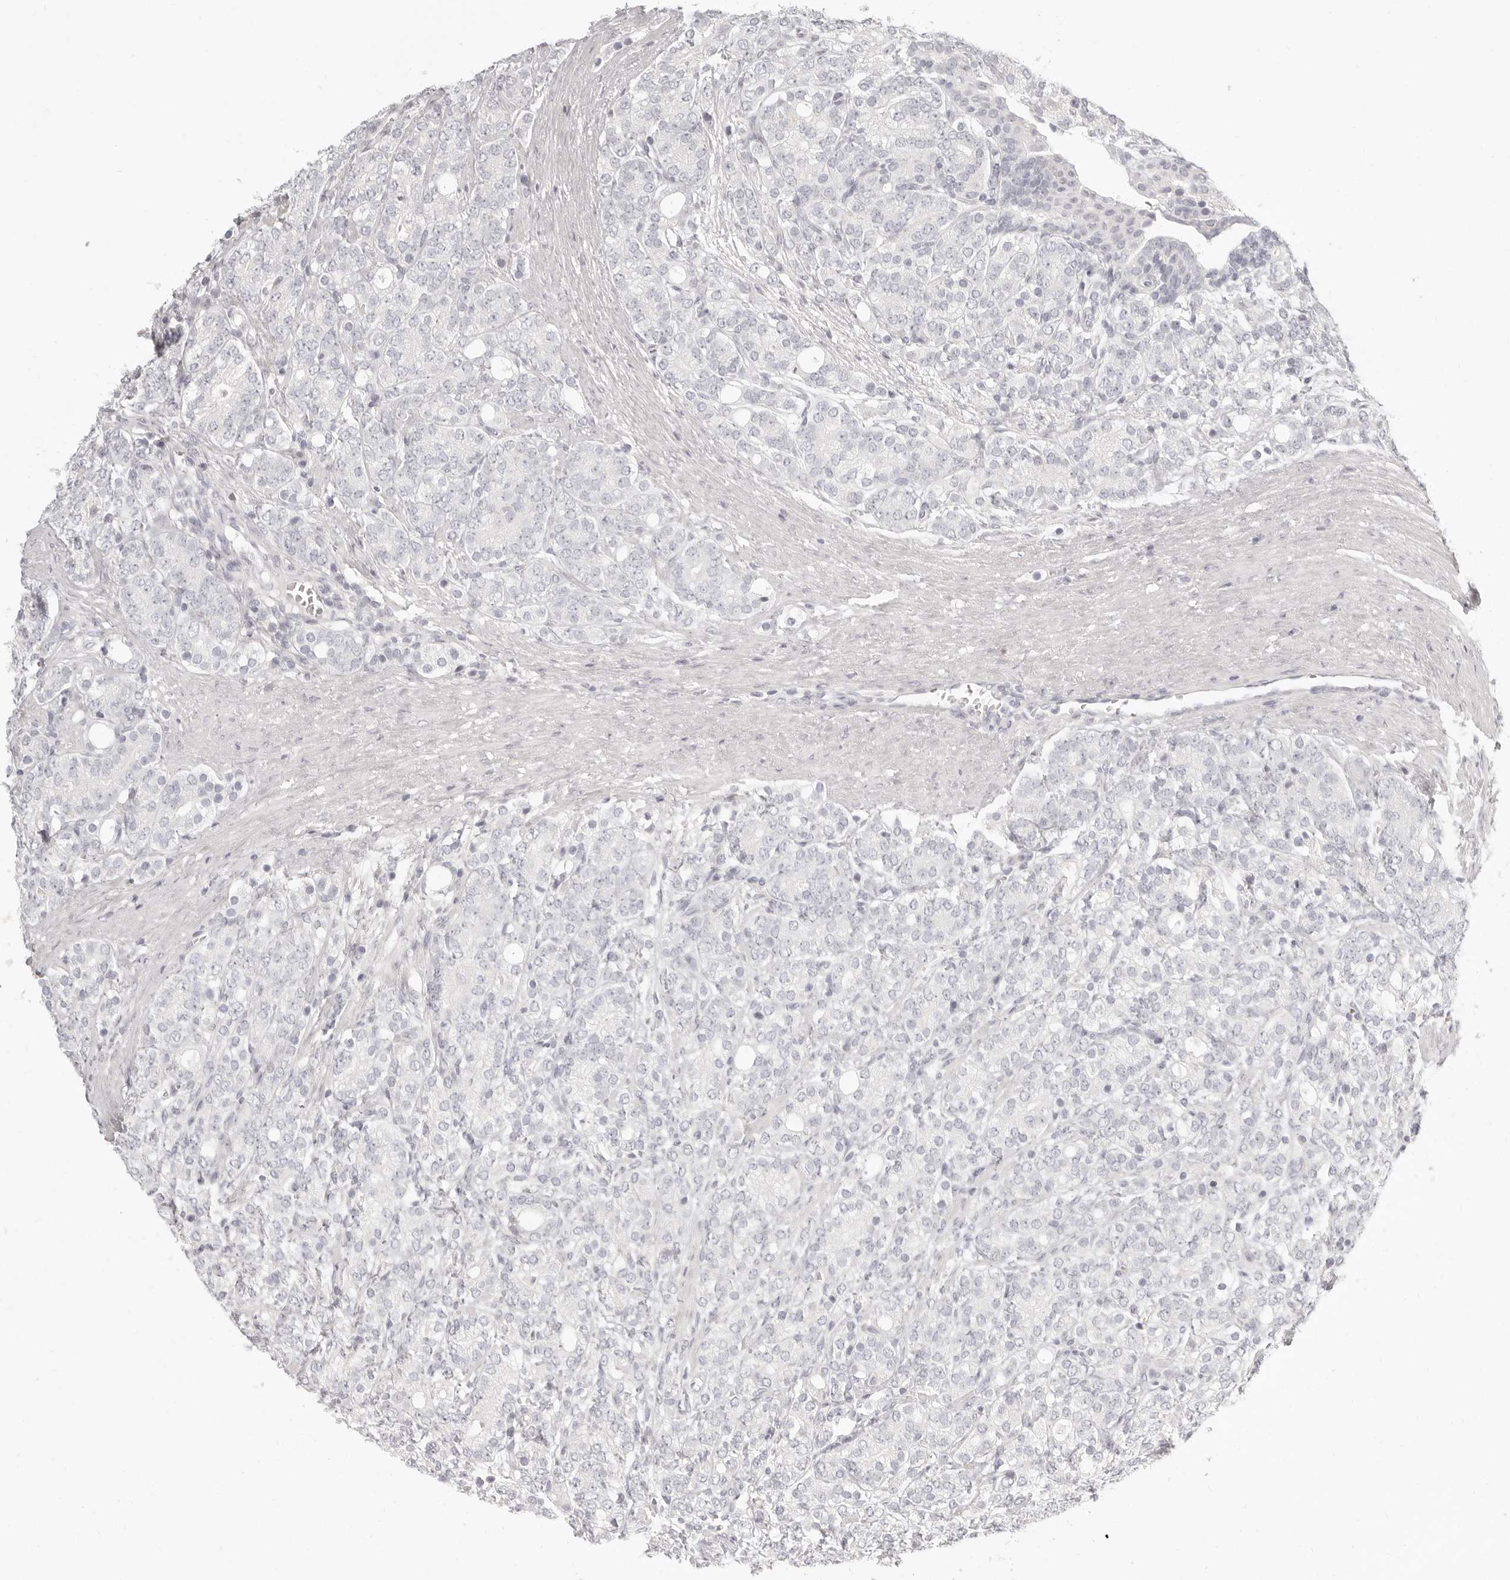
{"staining": {"intensity": "negative", "quantity": "none", "location": "none"}, "tissue": "prostate cancer", "cell_type": "Tumor cells", "image_type": "cancer", "snomed": [{"axis": "morphology", "description": "Adenocarcinoma, High grade"}, {"axis": "topography", "description": "Prostate"}], "caption": "Tumor cells are negative for brown protein staining in prostate cancer (high-grade adenocarcinoma). (DAB immunohistochemistry, high magnification).", "gene": "FABP1", "patient": {"sex": "male", "age": 57}}